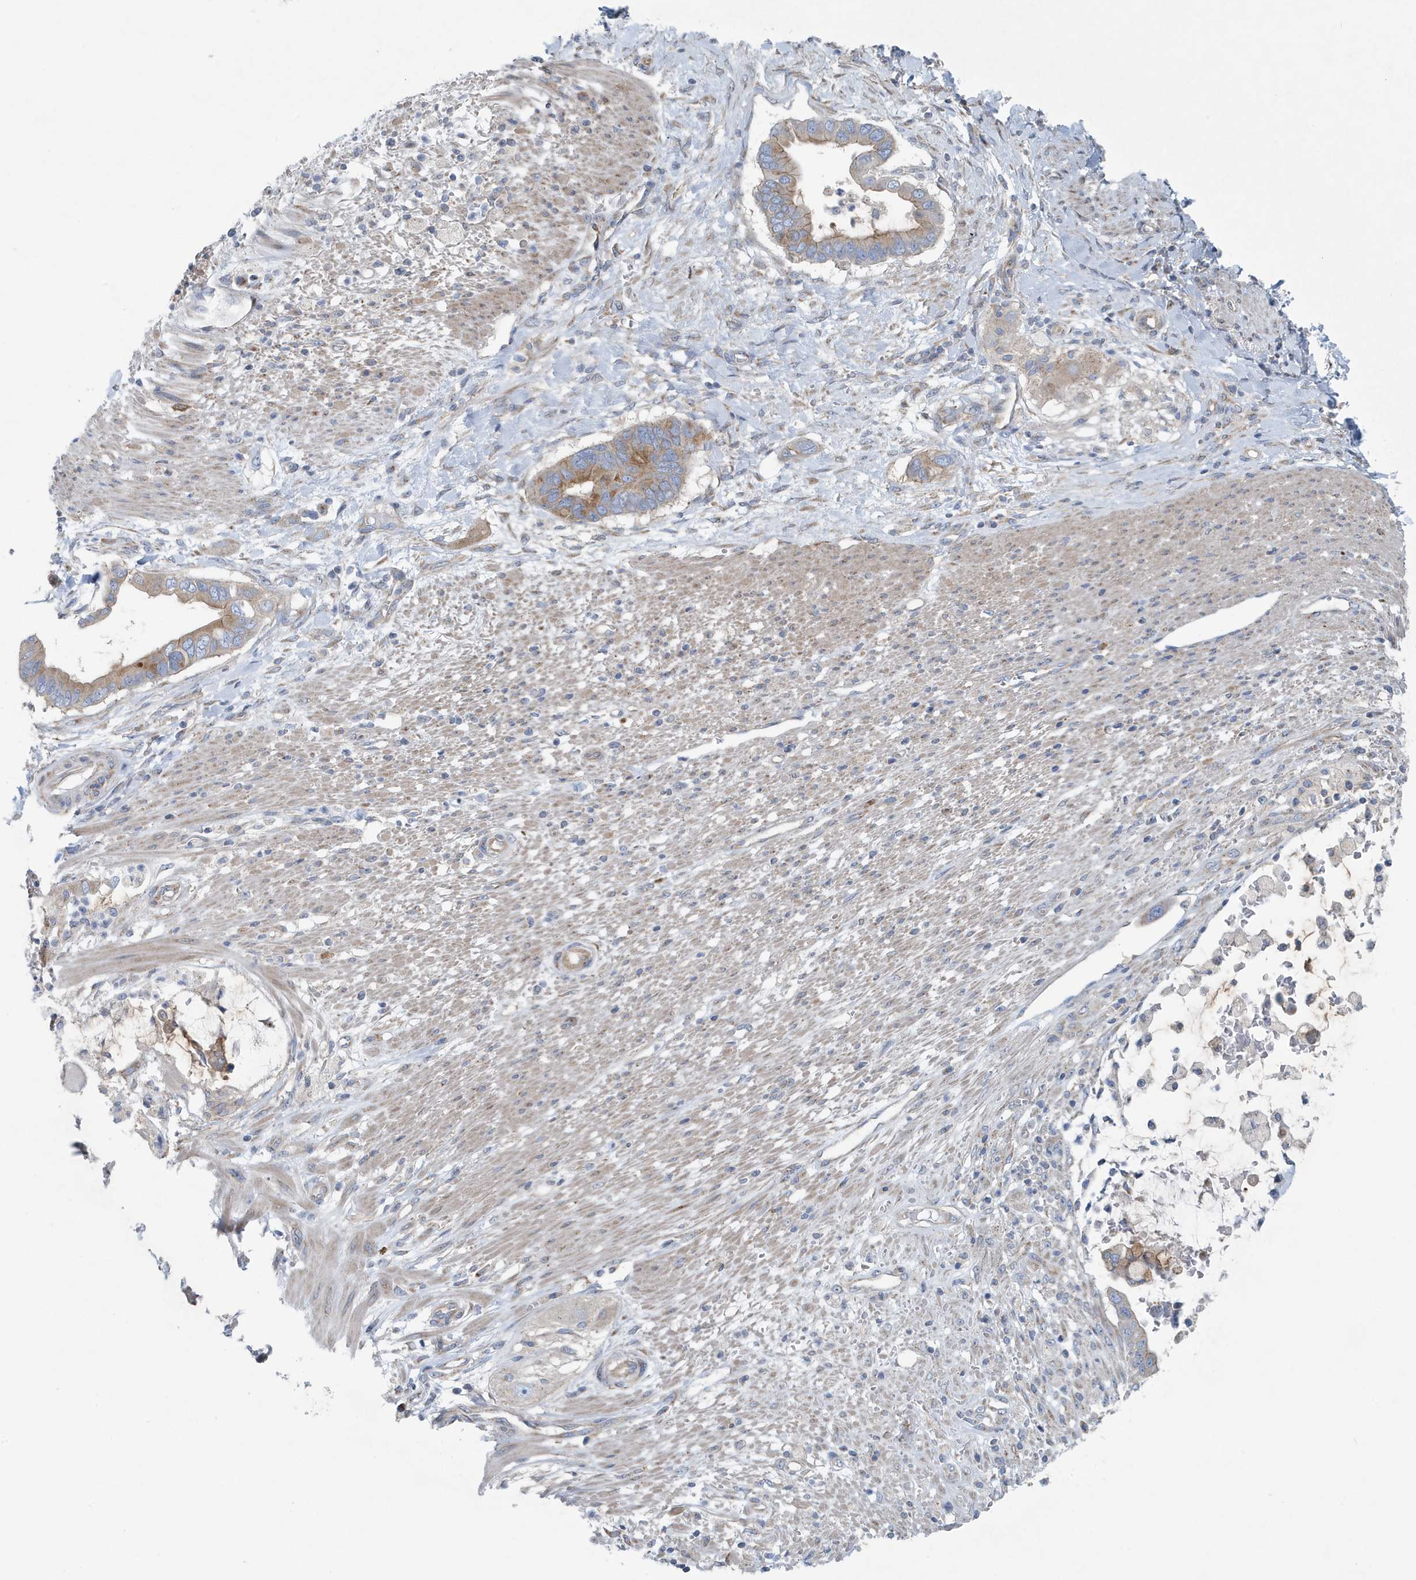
{"staining": {"intensity": "moderate", "quantity": "25%-75%", "location": "cytoplasmic/membranous"}, "tissue": "pancreatic cancer", "cell_type": "Tumor cells", "image_type": "cancer", "snomed": [{"axis": "morphology", "description": "Adenocarcinoma, NOS"}, {"axis": "topography", "description": "Pancreas"}], "caption": "Protein analysis of pancreatic adenocarcinoma tissue exhibits moderate cytoplasmic/membranous staining in about 25%-75% of tumor cells.", "gene": "PPM1M", "patient": {"sex": "male", "age": 68}}